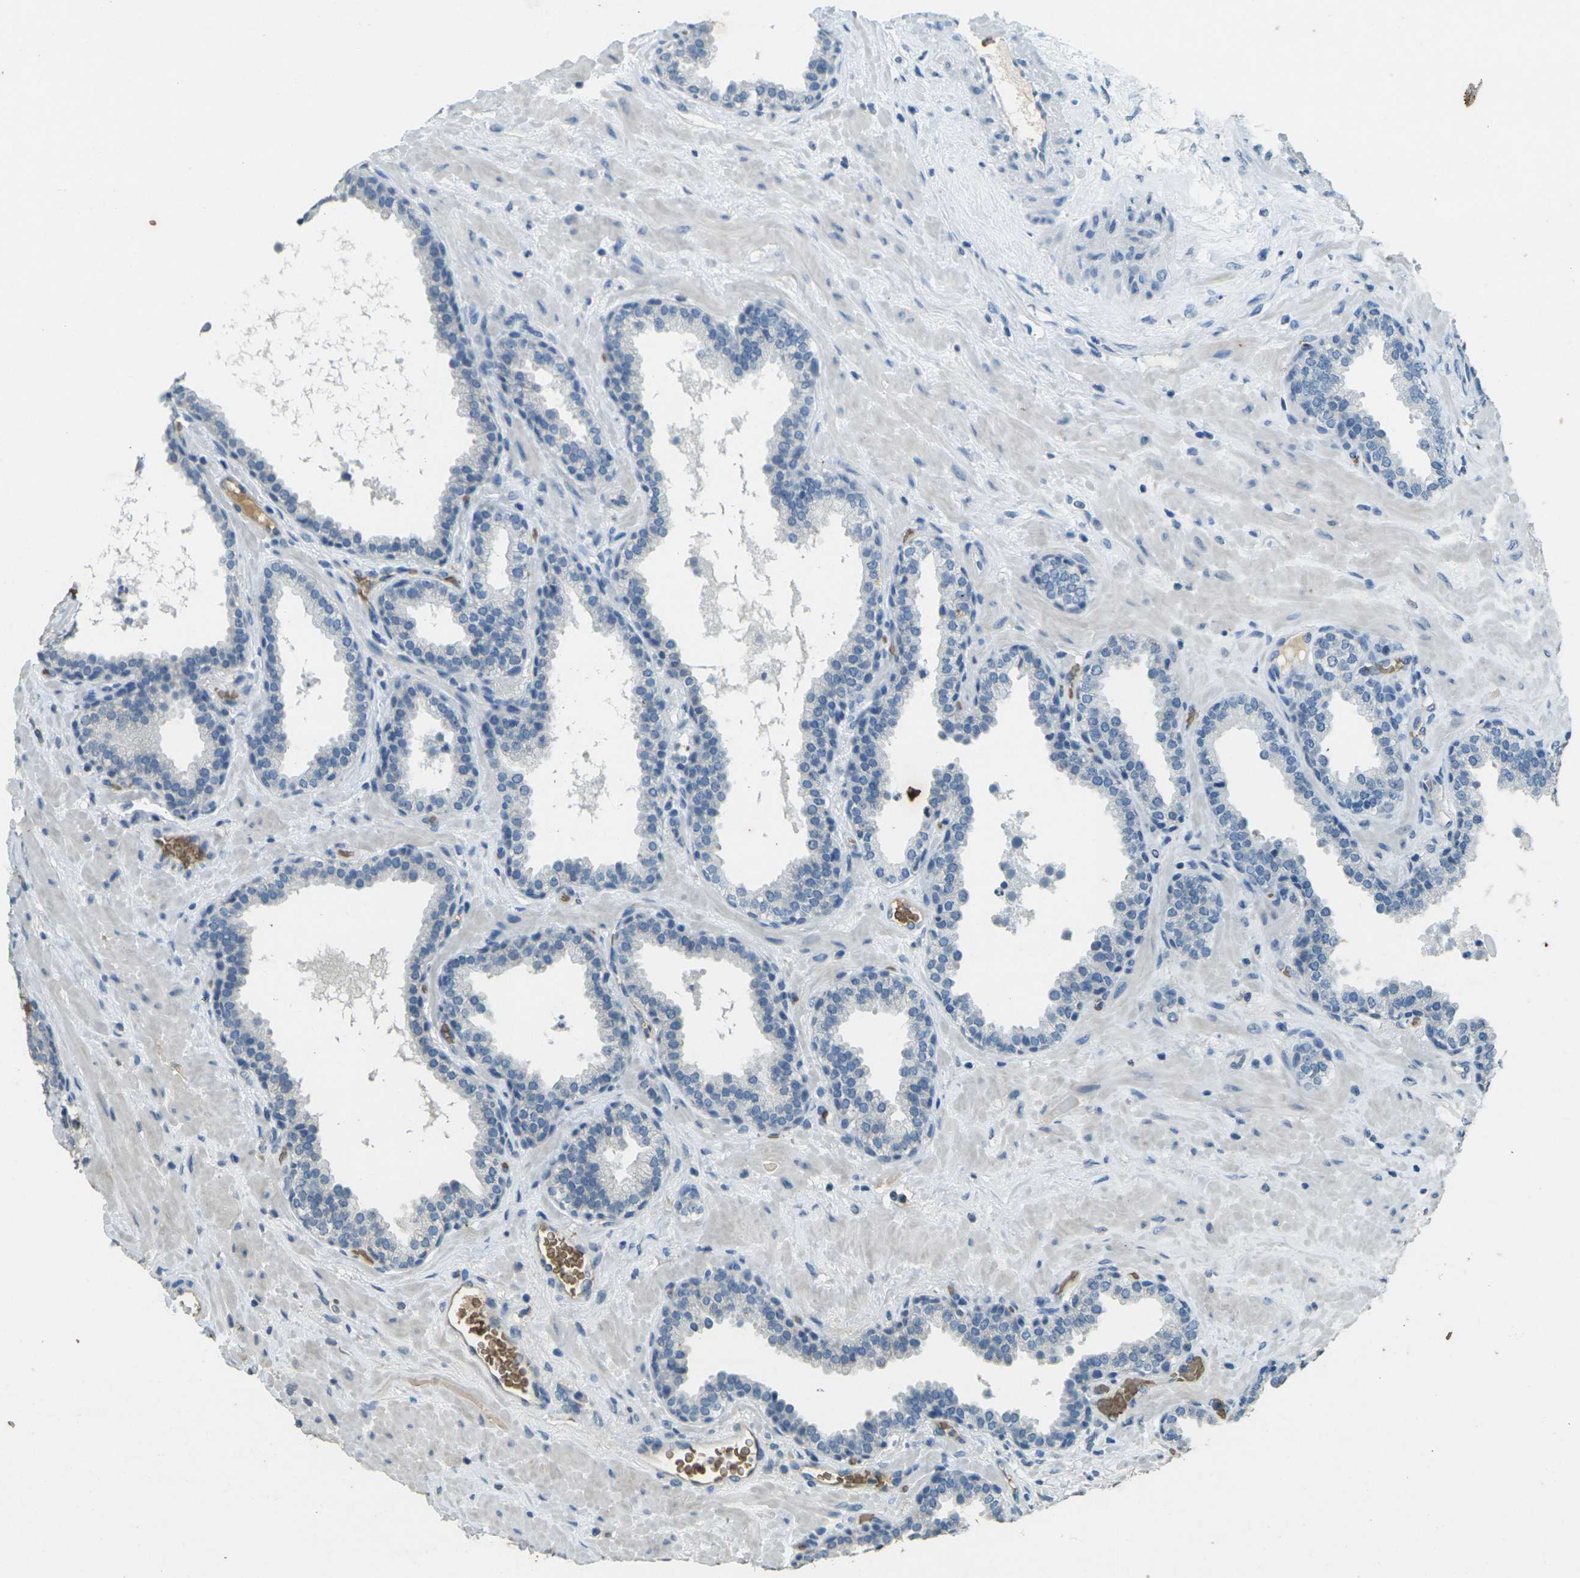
{"staining": {"intensity": "negative", "quantity": "none", "location": "none"}, "tissue": "prostate", "cell_type": "Glandular cells", "image_type": "normal", "snomed": [{"axis": "morphology", "description": "Normal tissue, NOS"}, {"axis": "topography", "description": "Prostate"}], "caption": "Immunohistochemical staining of unremarkable human prostate displays no significant expression in glandular cells. The staining was performed using DAB (3,3'-diaminobenzidine) to visualize the protein expression in brown, while the nuclei were stained in blue with hematoxylin (Magnification: 20x).", "gene": "HBB", "patient": {"sex": "male", "age": 51}}